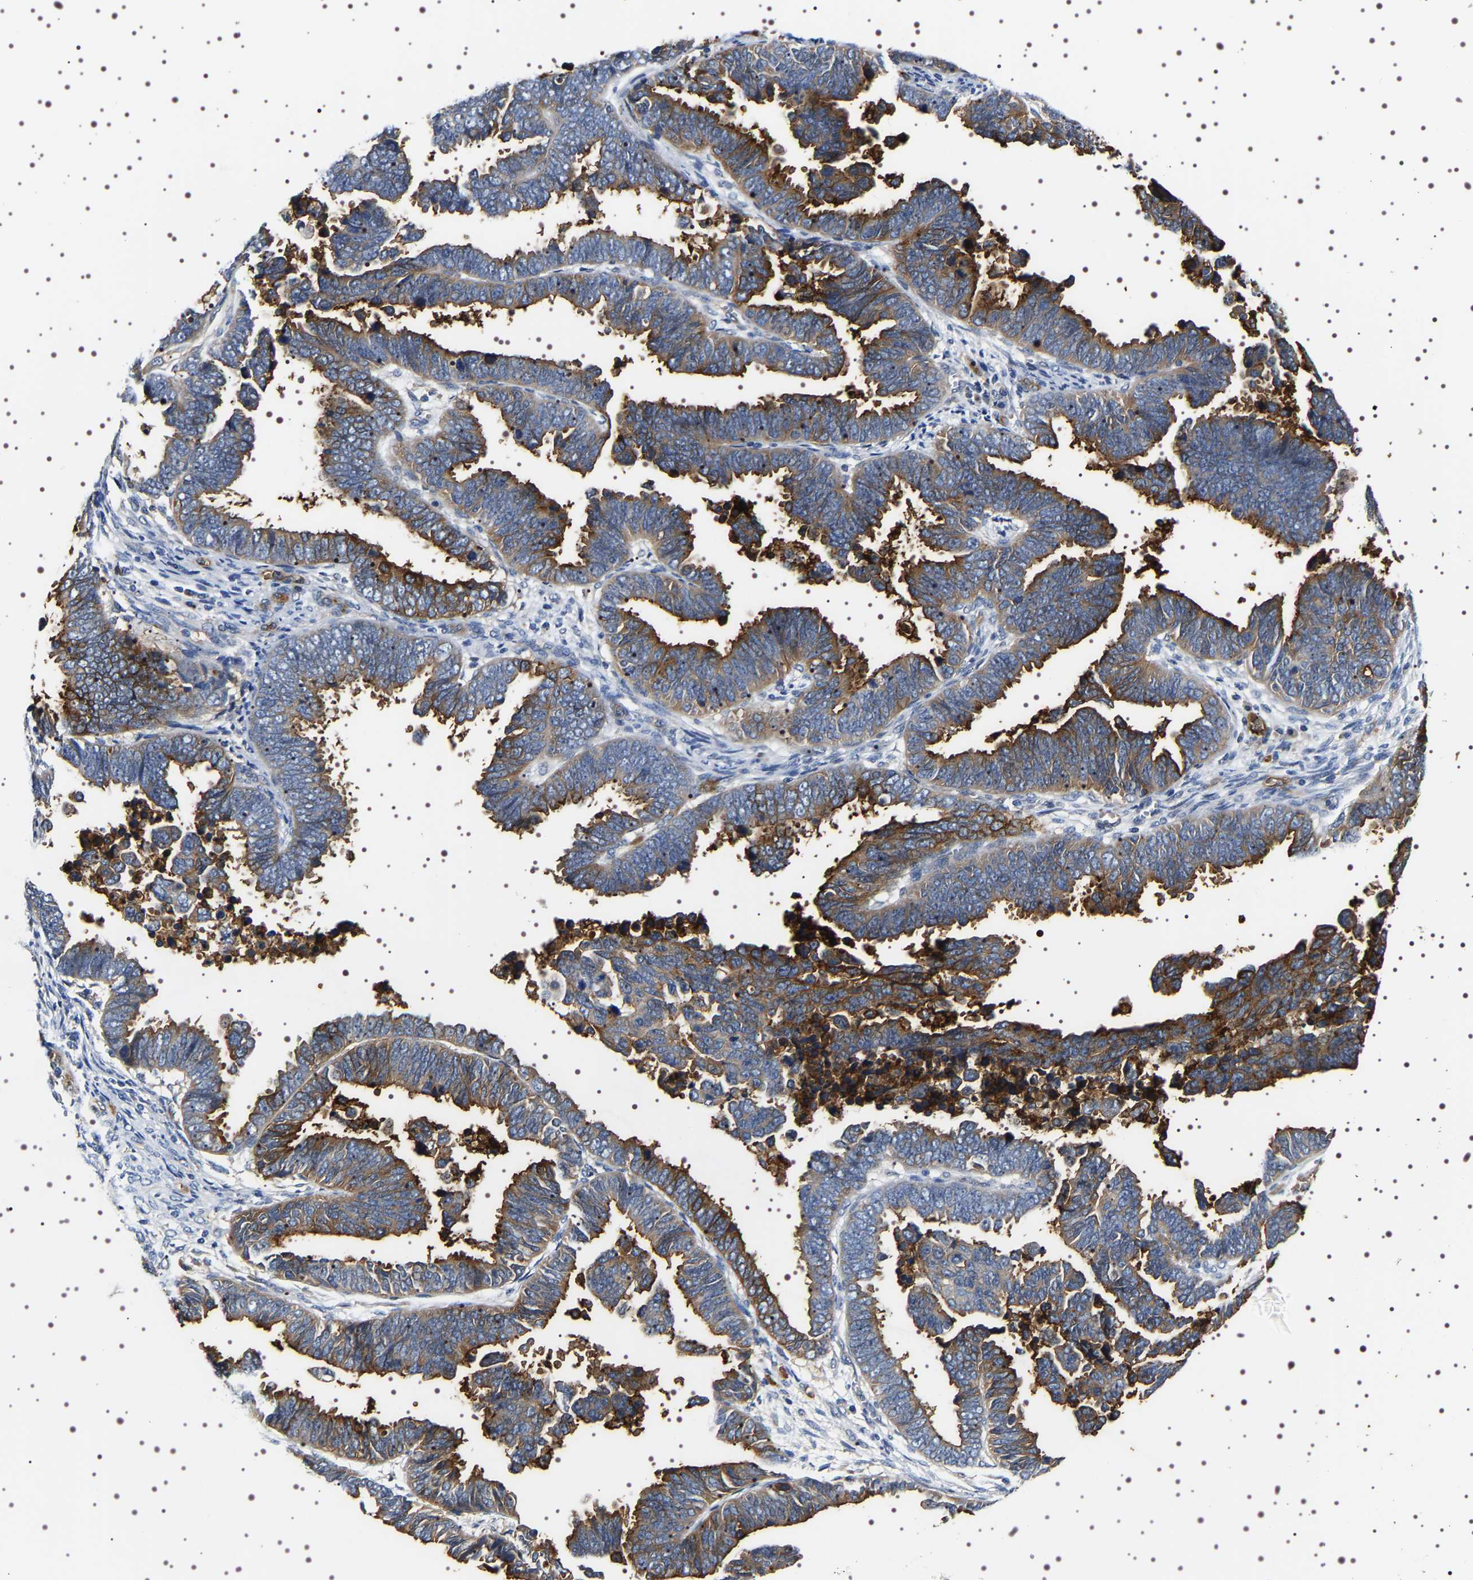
{"staining": {"intensity": "strong", "quantity": ">75%", "location": "cytoplasmic/membranous"}, "tissue": "endometrial cancer", "cell_type": "Tumor cells", "image_type": "cancer", "snomed": [{"axis": "morphology", "description": "Adenocarcinoma, NOS"}, {"axis": "topography", "description": "Endometrium"}], "caption": "Immunohistochemistry (IHC) (DAB) staining of adenocarcinoma (endometrial) shows strong cytoplasmic/membranous protein positivity in about >75% of tumor cells.", "gene": "ALPL", "patient": {"sex": "female", "age": 75}}